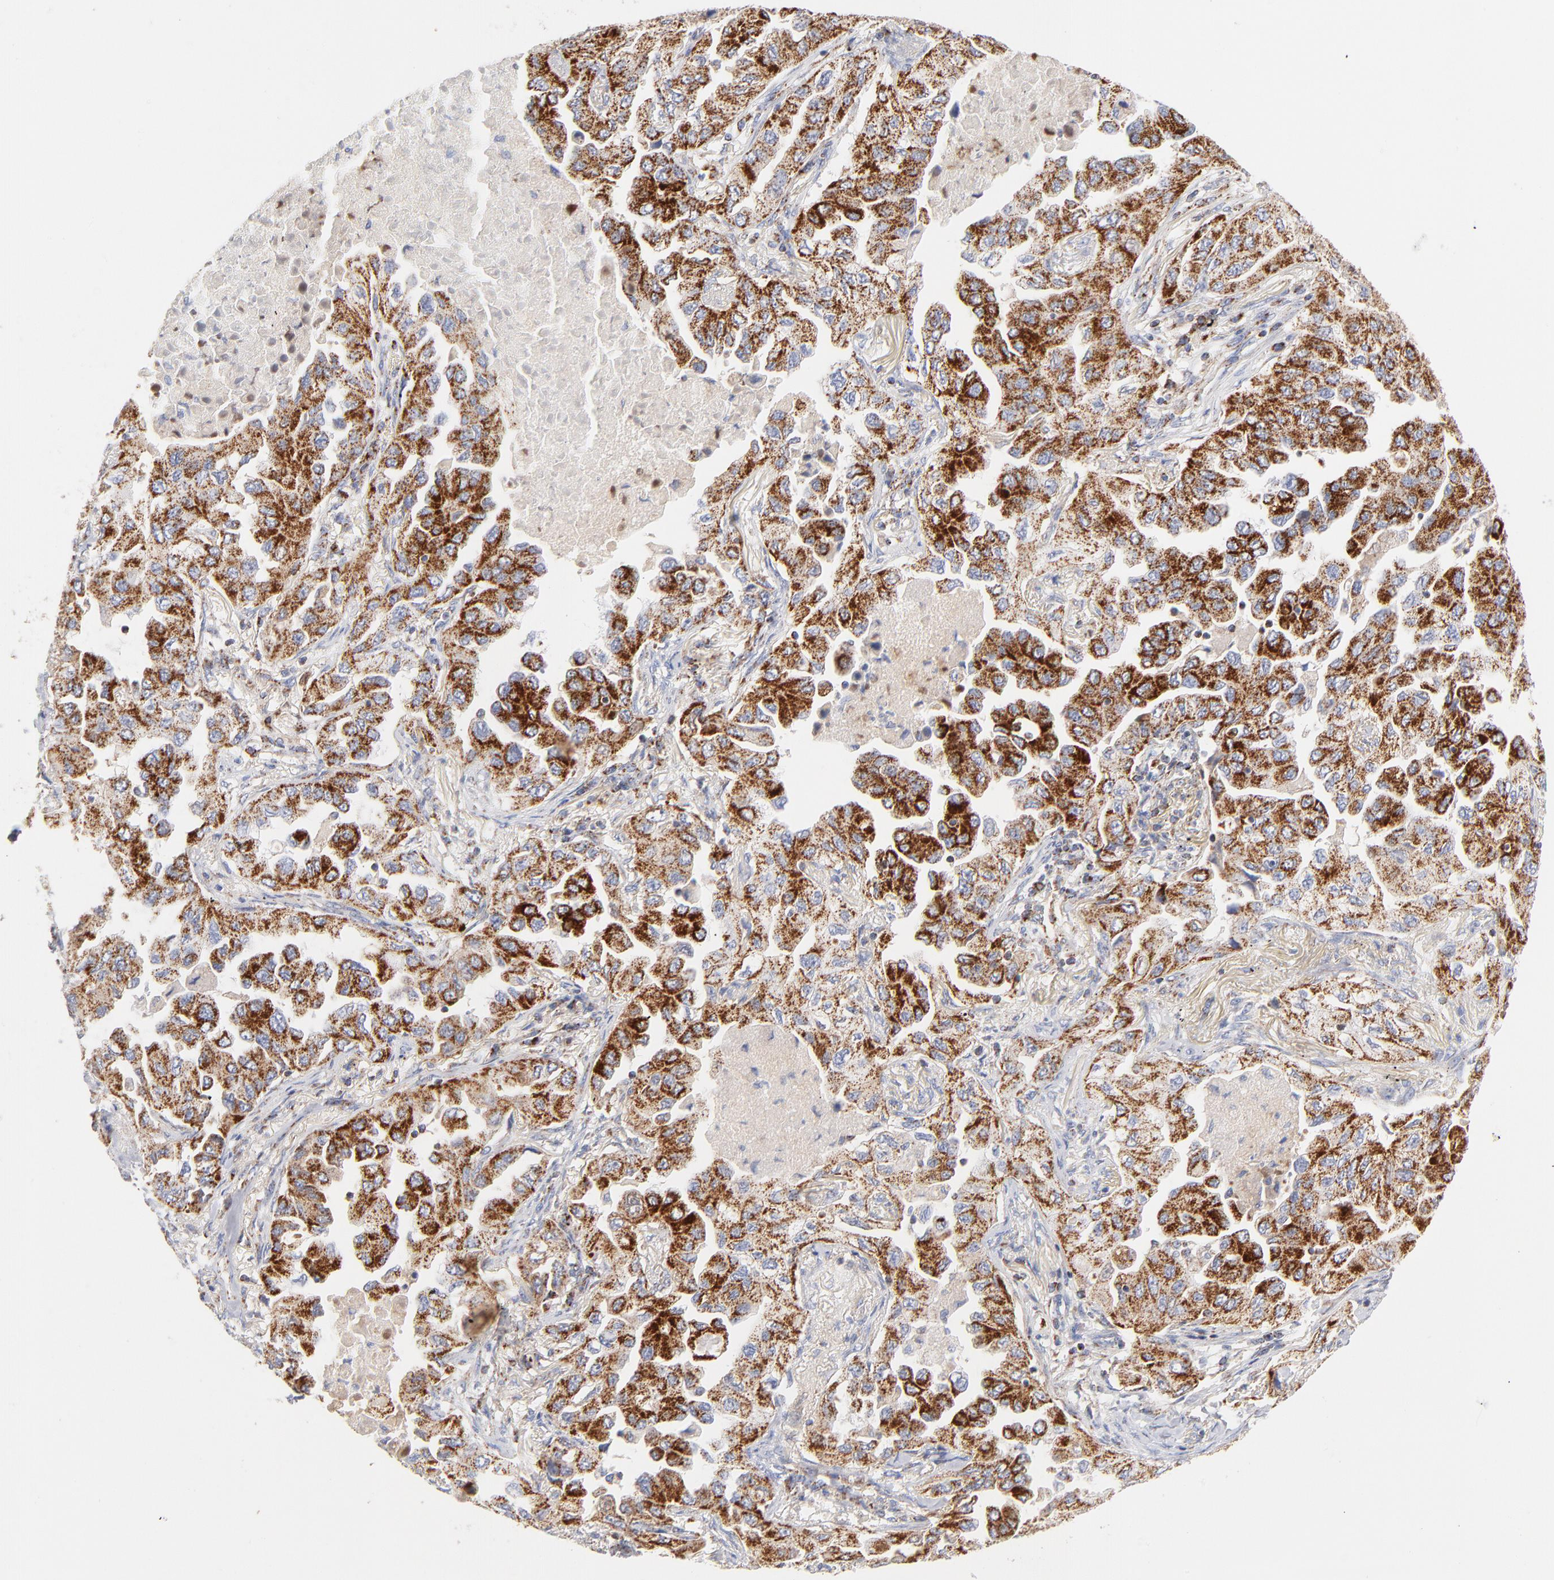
{"staining": {"intensity": "strong", "quantity": ">75%", "location": "cytoplasmic/membranous"}, "tissue": "lung cancer", "cell_type": "Tumor cells", "image_type": "cancer", "snomed": [{"axis": "morphology", "description": "Adenocarcinoma, NOS"}, {"axis": "topography", "description": "Lung"}], "caption": "Lung cancer was stained to show a protein in brown. There is high levels of strong cytoplasmic/membranous expression in about >75% of tumor cells.", "gene": "DLAT", "patient": {"sex": "female", "age": 65}}